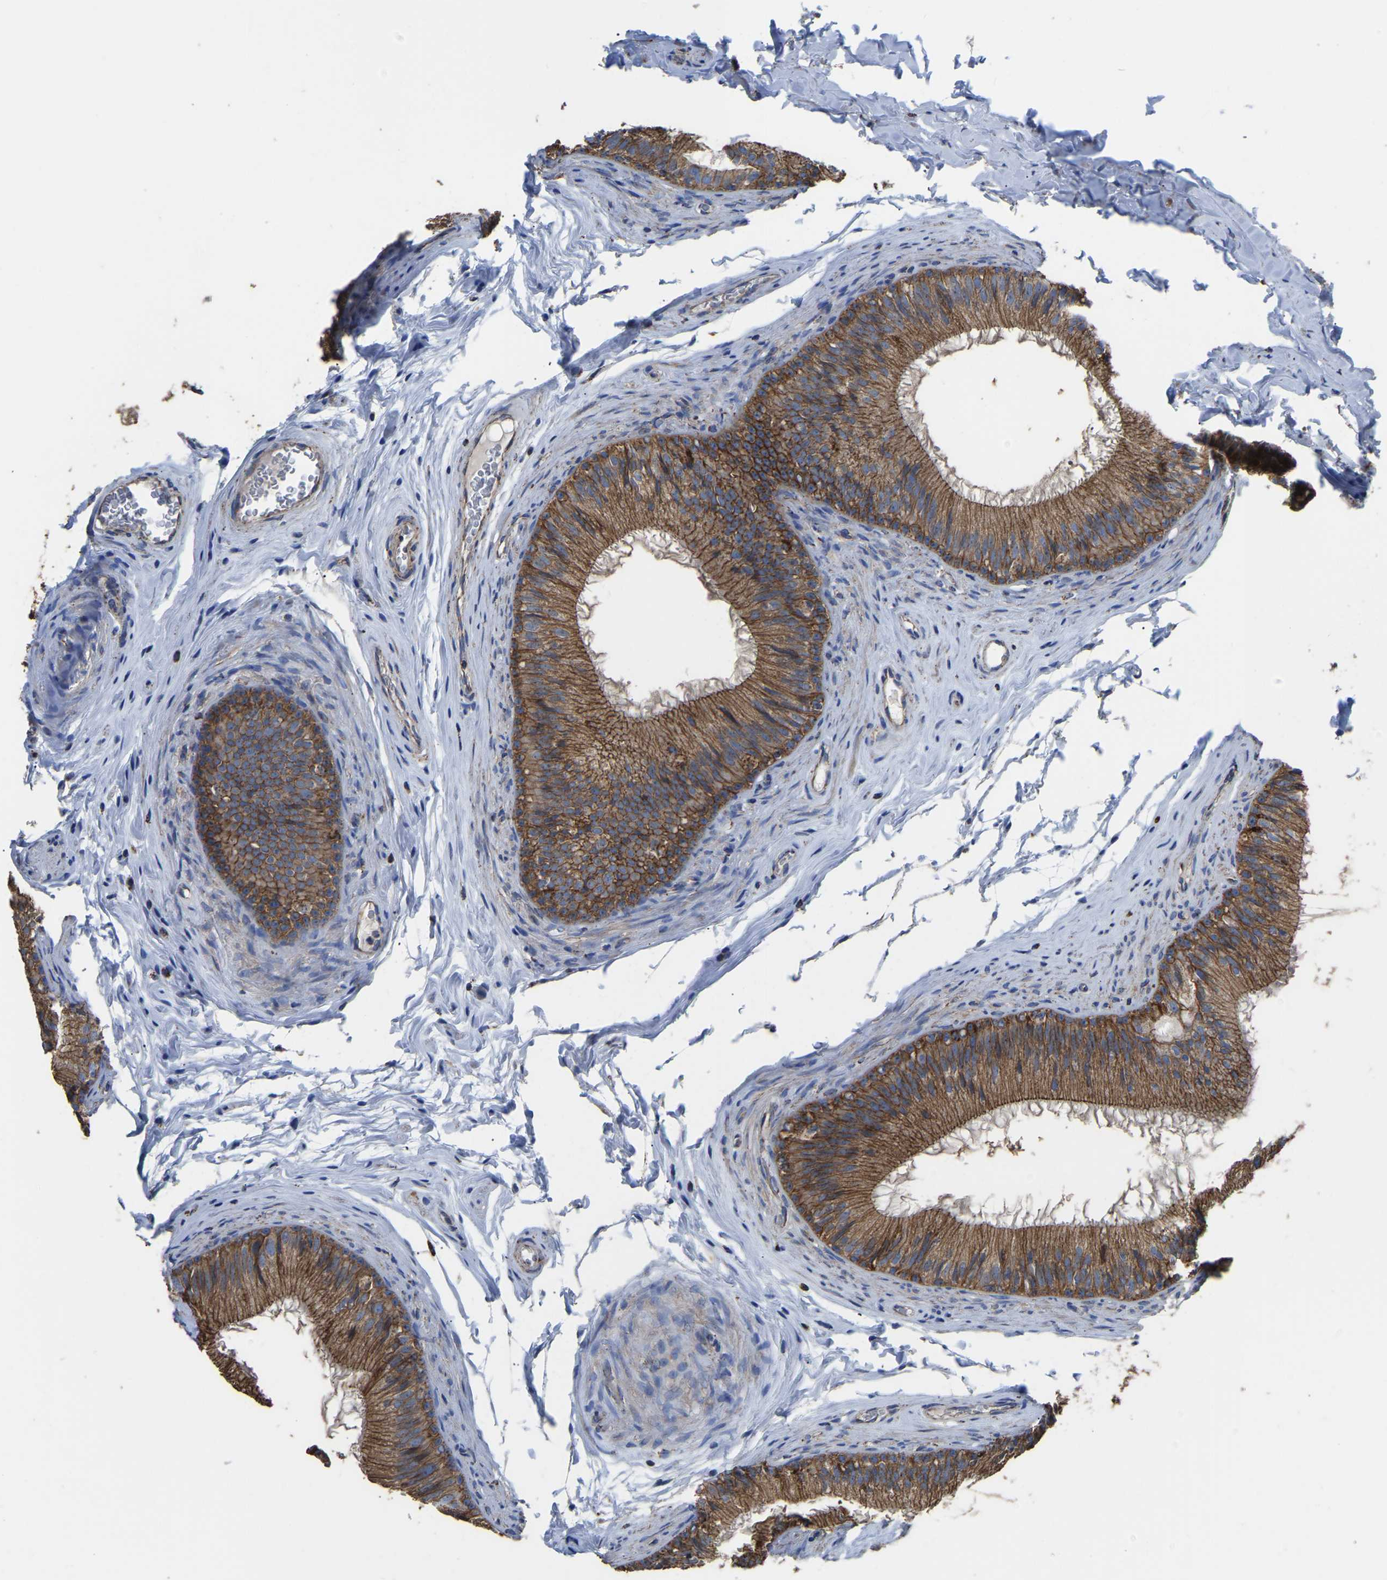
{"staining": {"intensity": "moderate", "quantity": ">75%", "location": "cytoplasmic/membranous"}, "tissue": "epididymis", "cell_type": "Glandular cells", "image_type": "normal", "snomed": [{"axis": "morphology", "description": "Normal tissue, NOS"}, {"axis": "topography", "description": "Testis"}, {"axis": "topography", "description": "Epididymis"}], "caption": "This is an image of immunohistochemistry (IHC) staining of normal epididymis, which shows moderate expression in the cytoplasmic/membranous of glandular cells.", "gene": "ETFA", "patient": {"sex": "male", "age": 36}}